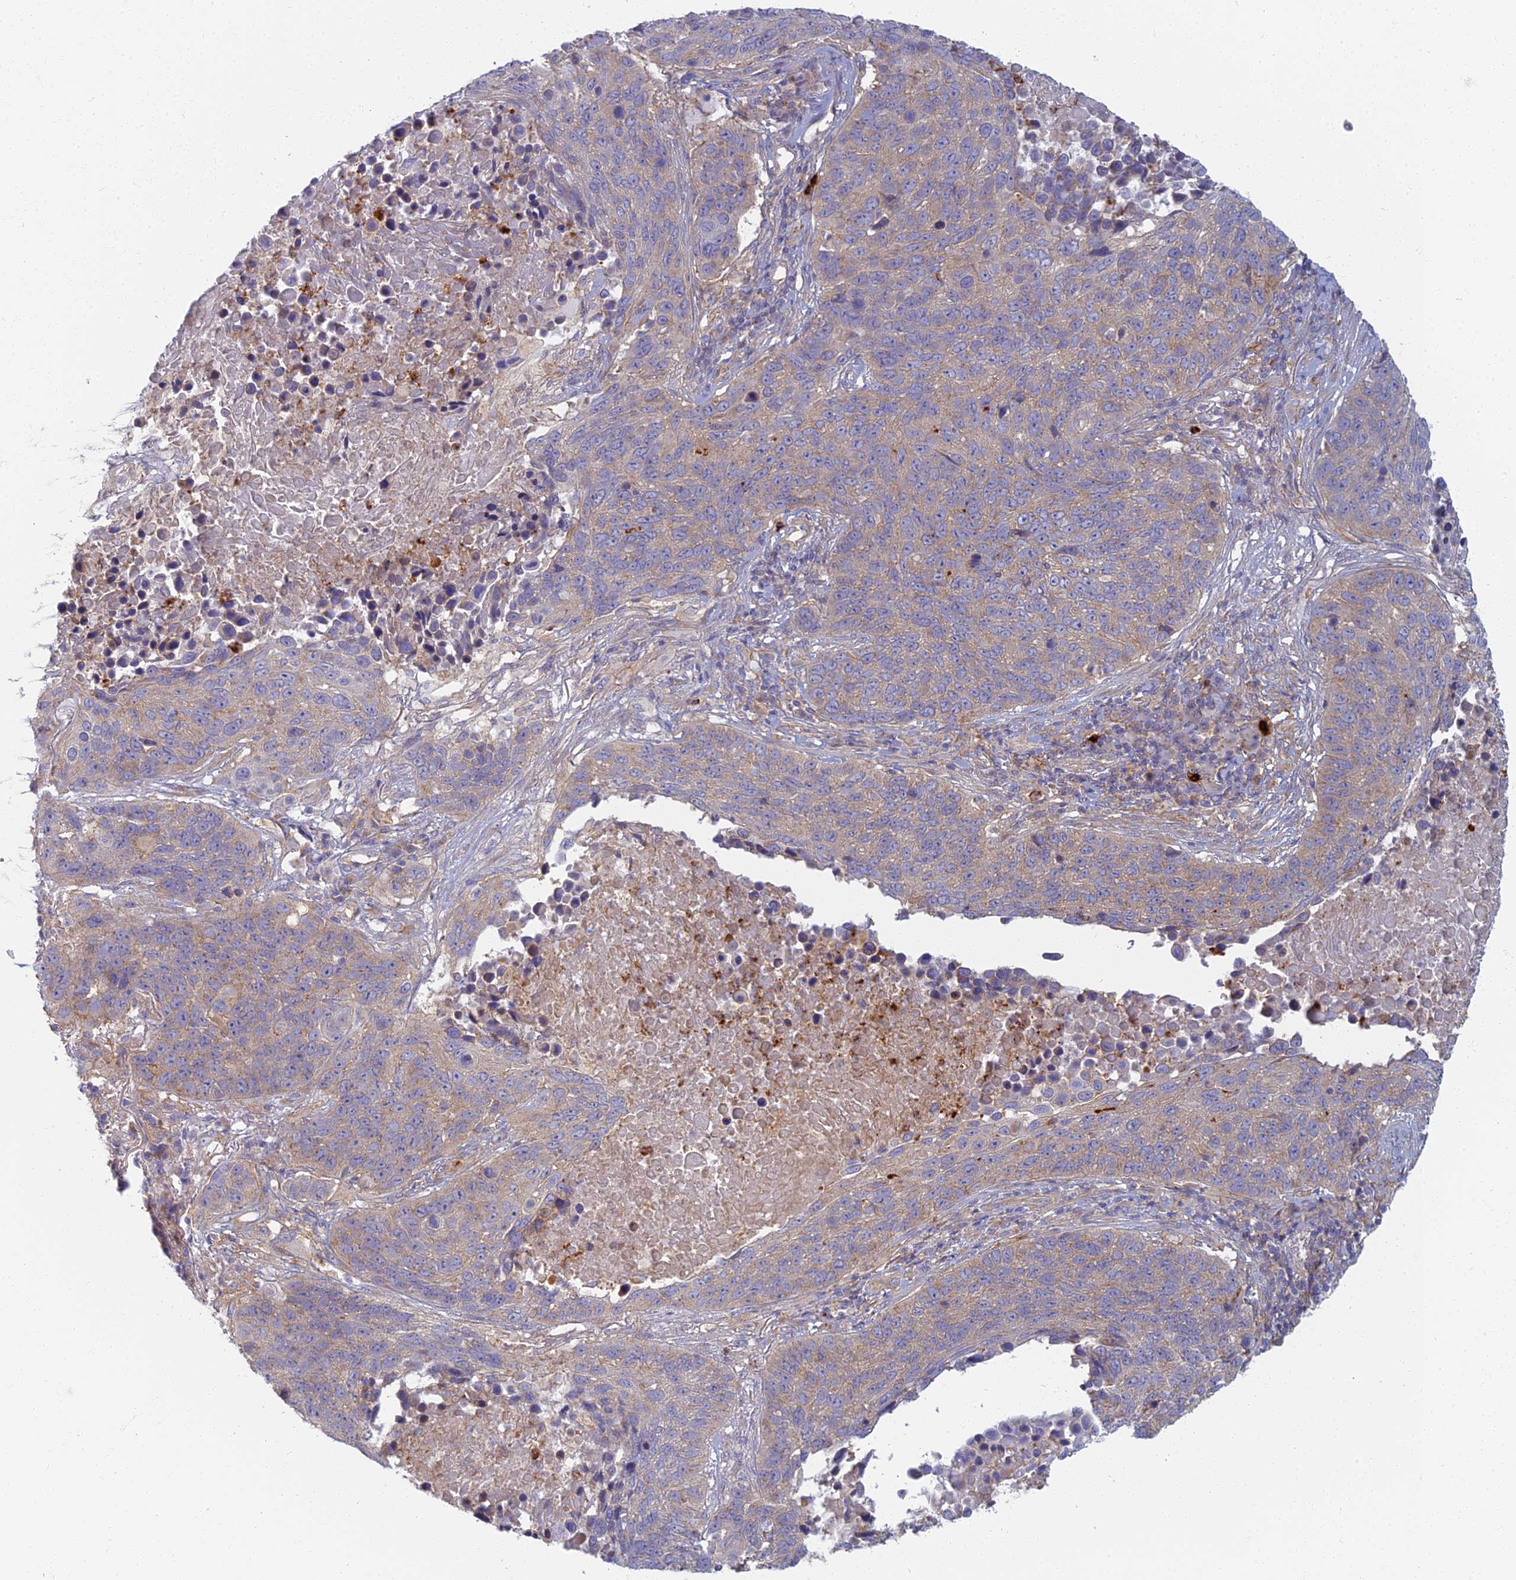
{"staining": {"intensity": "weak", "quantity": "<25%", "location": "cytoplasmic/membranous"}, "tissue": "lung cancer", "cell_type": "Tumor cells", "image_type": "cancer", "snomed": [{"axis": "morphology", "description": "Normal tissue, NOS"}, {"axis": "morphology", "description": "Squamous cell carcinoma, NOS"}, {"axis": "topography", "description": "Lymph node"}, {"axis": "topography", "description": "Lung"}], "caption": "An immunohistochemistry (IHC) histopathology image of lung squamous cell carcinoma is shown. There is no staining in tumor cells of lung squamous cell carcinoma.", "gene": "PROX2", "patient": {"sex": "male", "age": 66}}